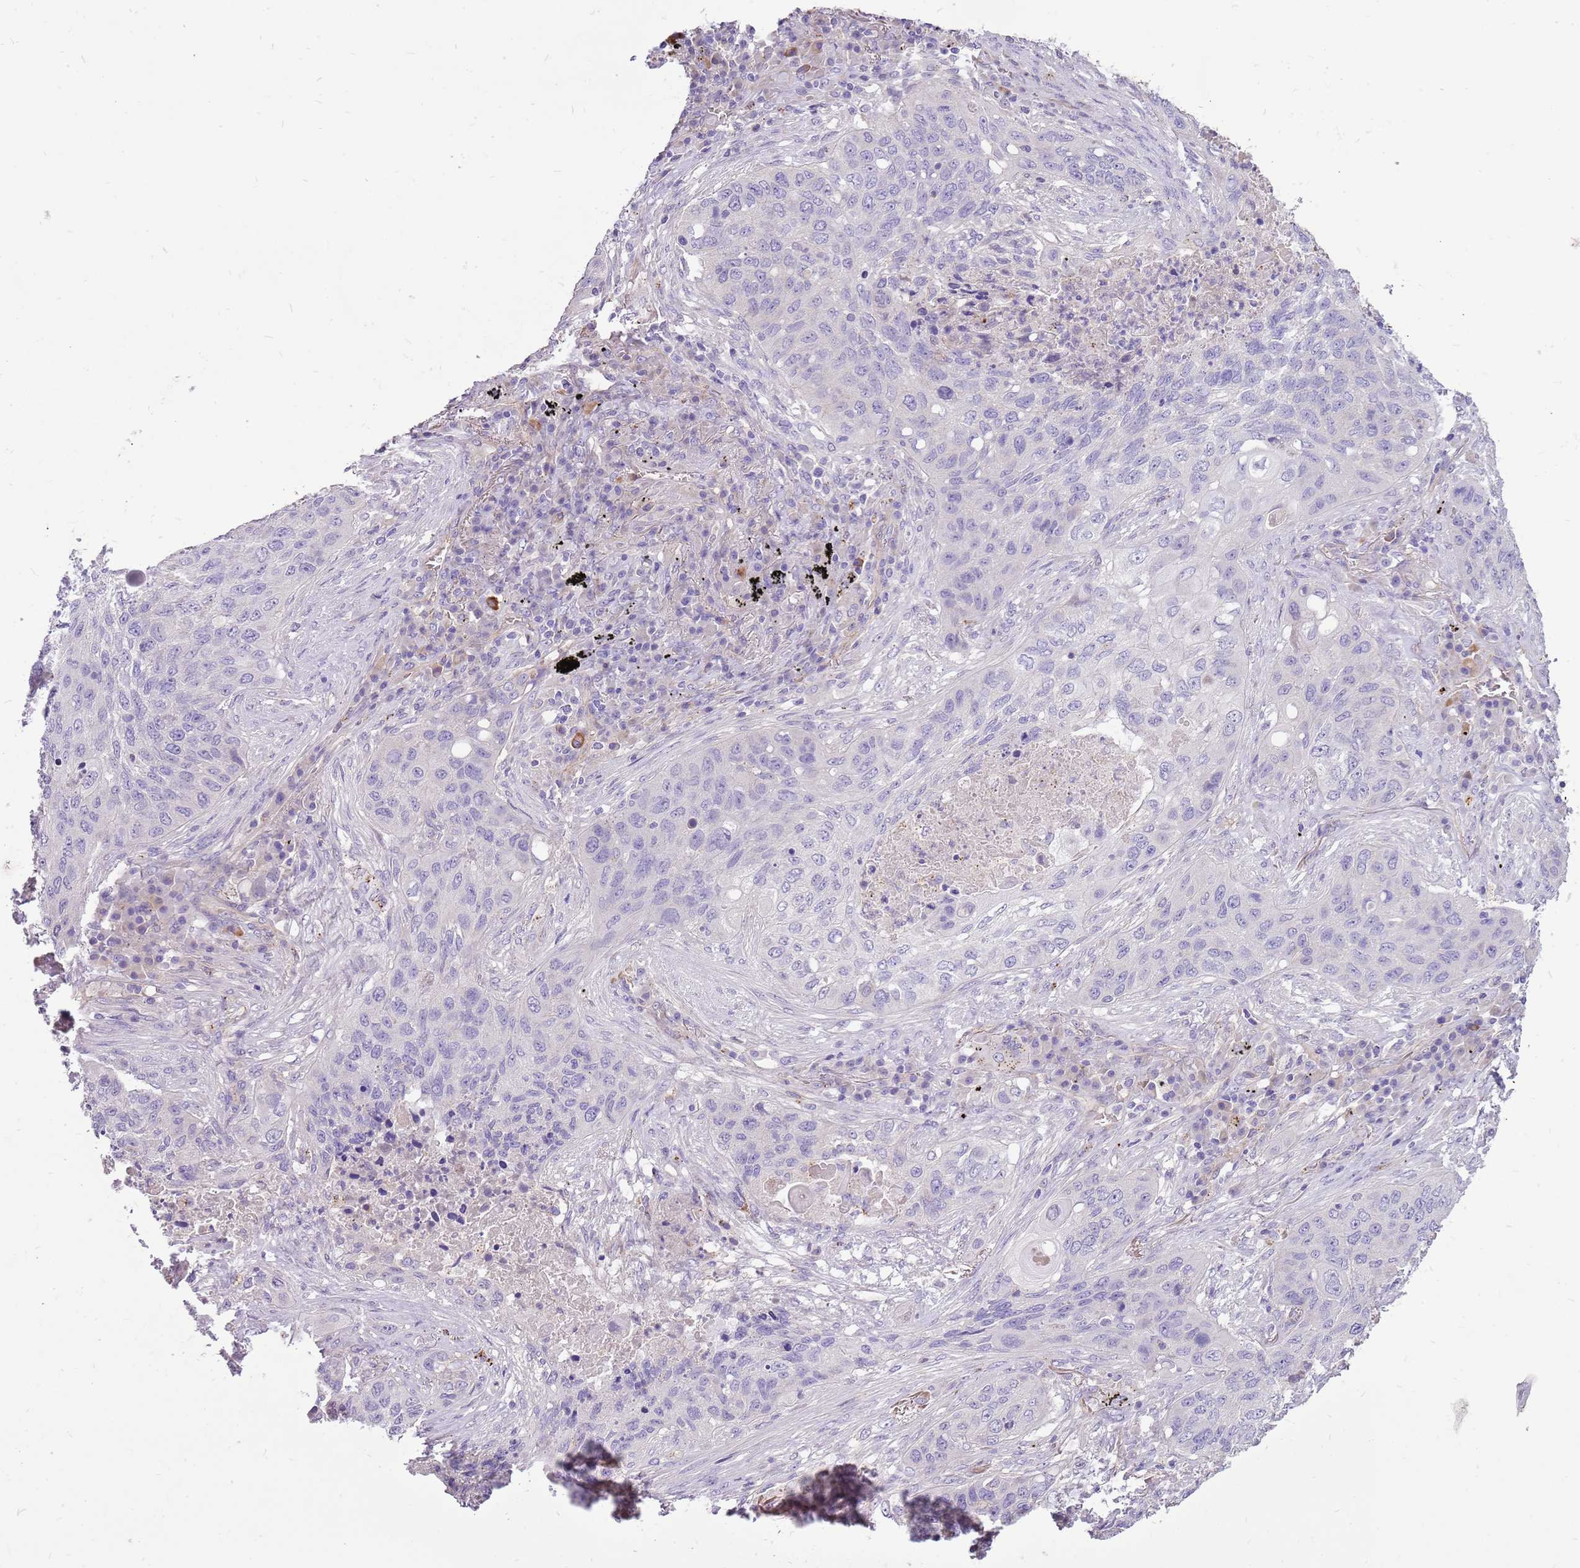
{"staining": {"intensity": "negative", "quantity": "none", "location": "none"}, "tissue": "lung cancer", "cell_type": "Tumor cells", "image_type": "cancer", "snomed": [{"axis": "morphology", "description": "Squamous cell carcinoma, NOS"}, {"axis": "topography", "description": "Lung"}], "caption": "Squamous cell carcinoma (lung) was stained to show a protein in brown. There is no significant positivity in tumor cells. (DAB (3,3'-diaminobenzidine) IHC, high magnification).", "gene": "NTN4", "patient": {"sex": "female", "age": 63}}